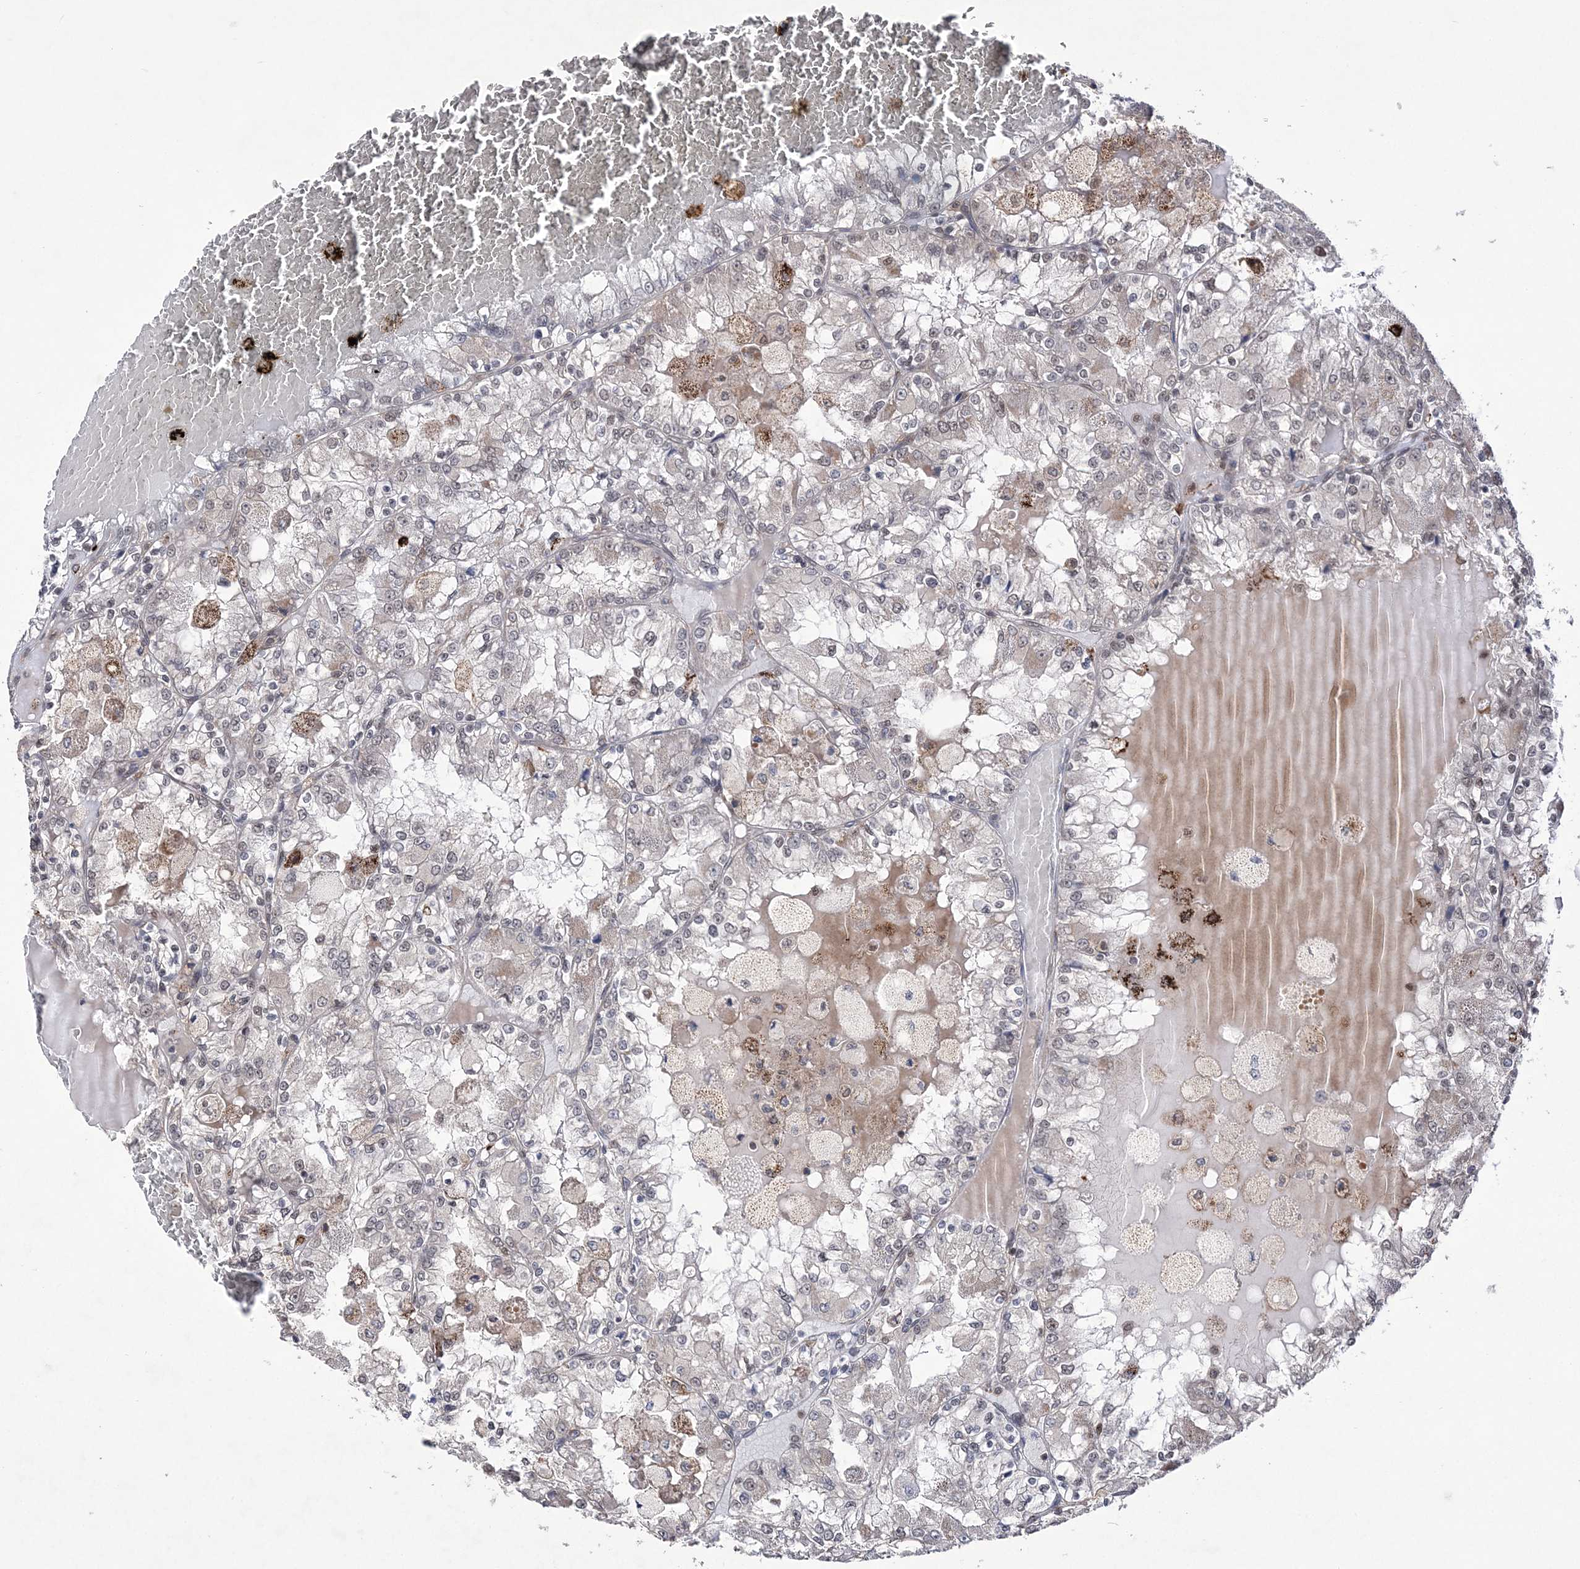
{"staining": {"intensity": "negative", "quantity": "none", "location": "none"}, "tissue": "renal cancer", "cell_type": "Tumor cells", "image_type": "cancer", "snomed": [{"axis": "morphology", "description": "Adenocarcinoma, NOS"}, {"axis": "topography", "description": "Kidney"}], "caption": "The image demonstrates no significant expression in tumor cells of adenocarcinoma (renal). (DAB (3,3'-diaminobenzidine) immunohistochemistry (IHC) with hematoxylin counter stain).", "gene": "BOD1L1", "patient": {"sex": "female", "age": 56}}